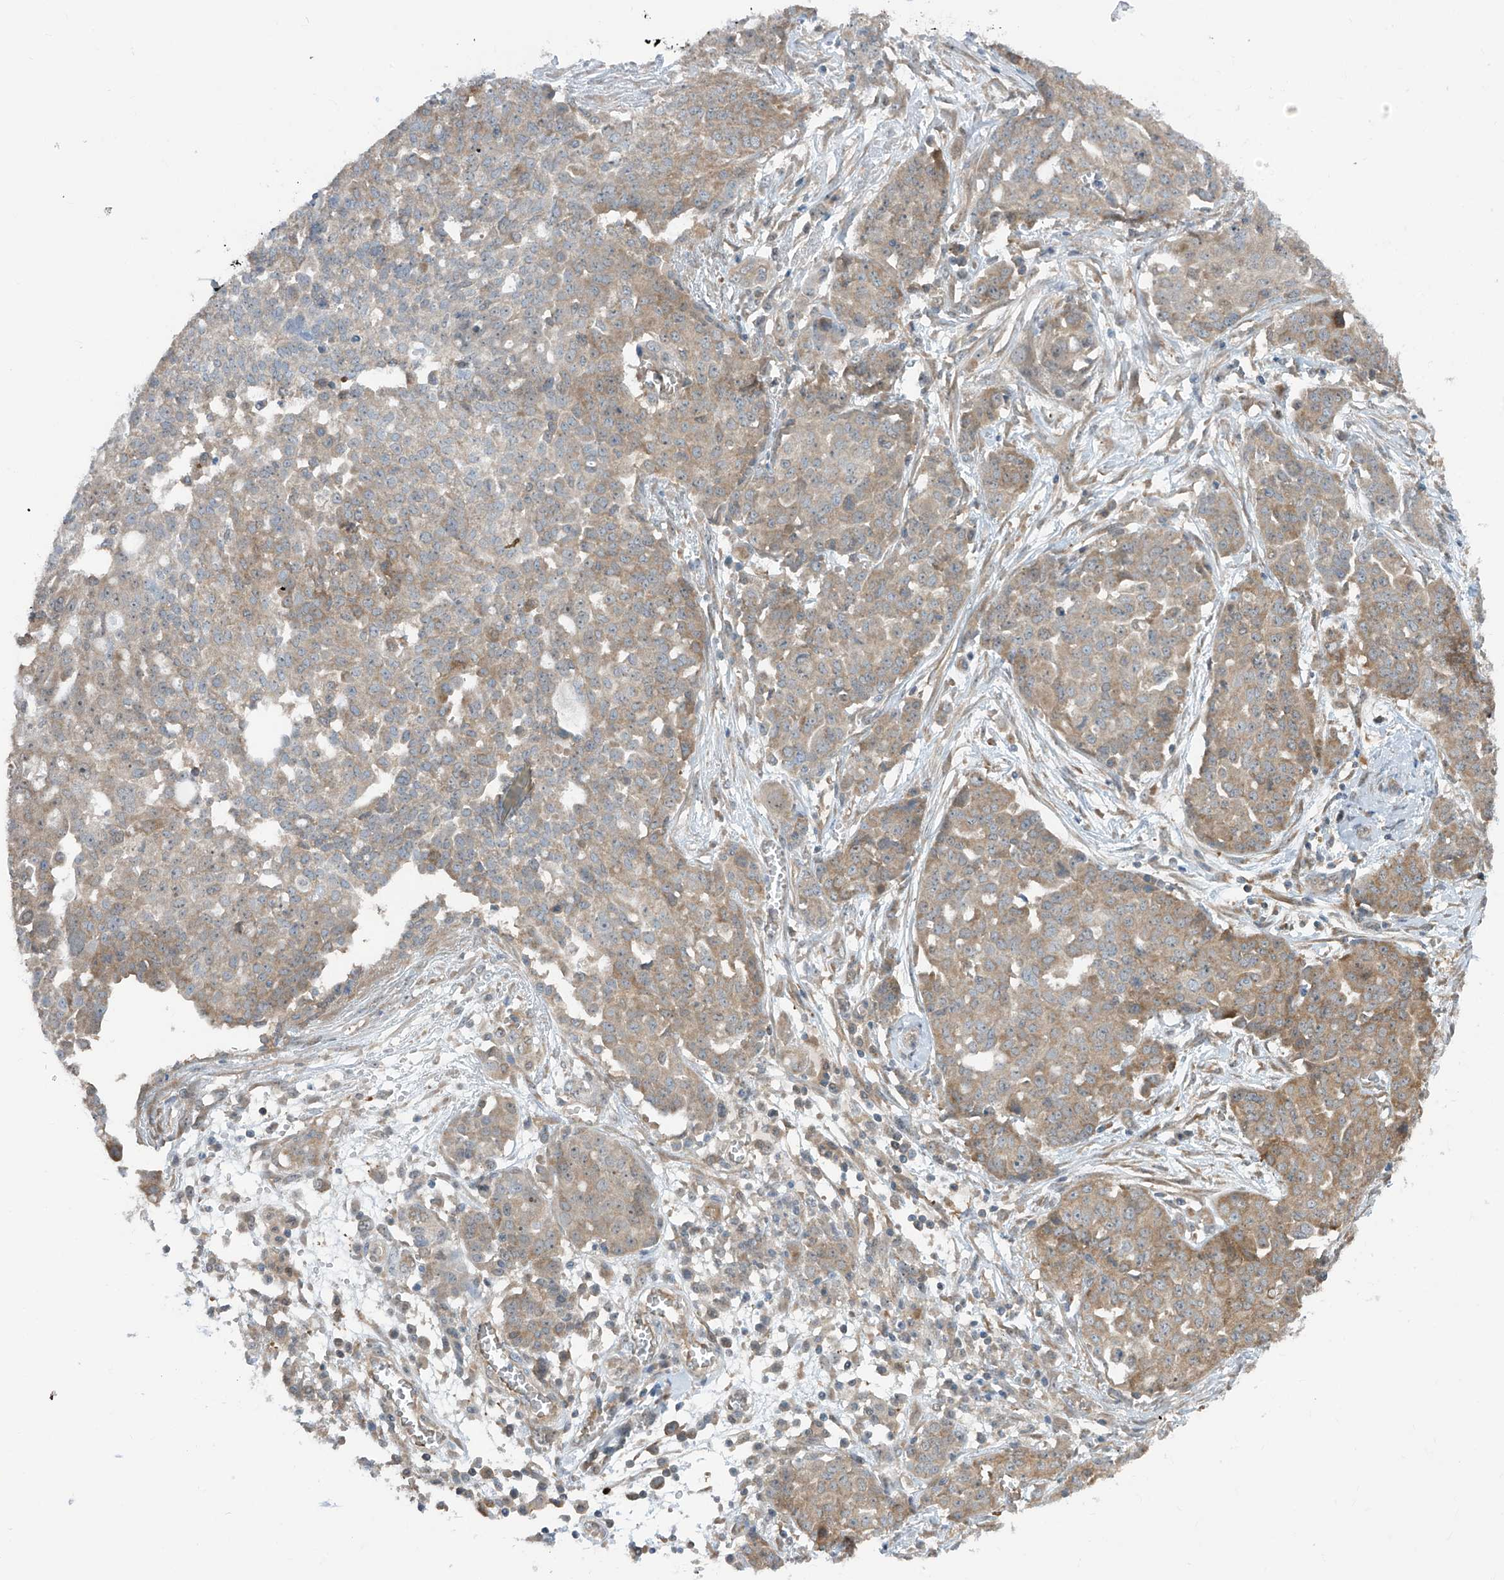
{"staining": {"intensity": "weak", "quantity": "25%-75%", "location": "cytoplasmic/membranous"}, "tissue": "ovarian cancer", "cell_type": "Tumor cells", "image_type": "cancer", "snomed": [{"axis": "morphology", "description": "Cystadenocarcinoma, serous, NOS"}, {"axis": "topography", "description": "Soft tissue"}, {"axis": "topography", "description": "Ovary"}], "caption": "Weak cytoplasmic/membranous staining is seen in about 25%-75% of tumor cells in ovarian cancer.", "gene": "TTC38", "patient": {"sex": "female", "age": 57}}